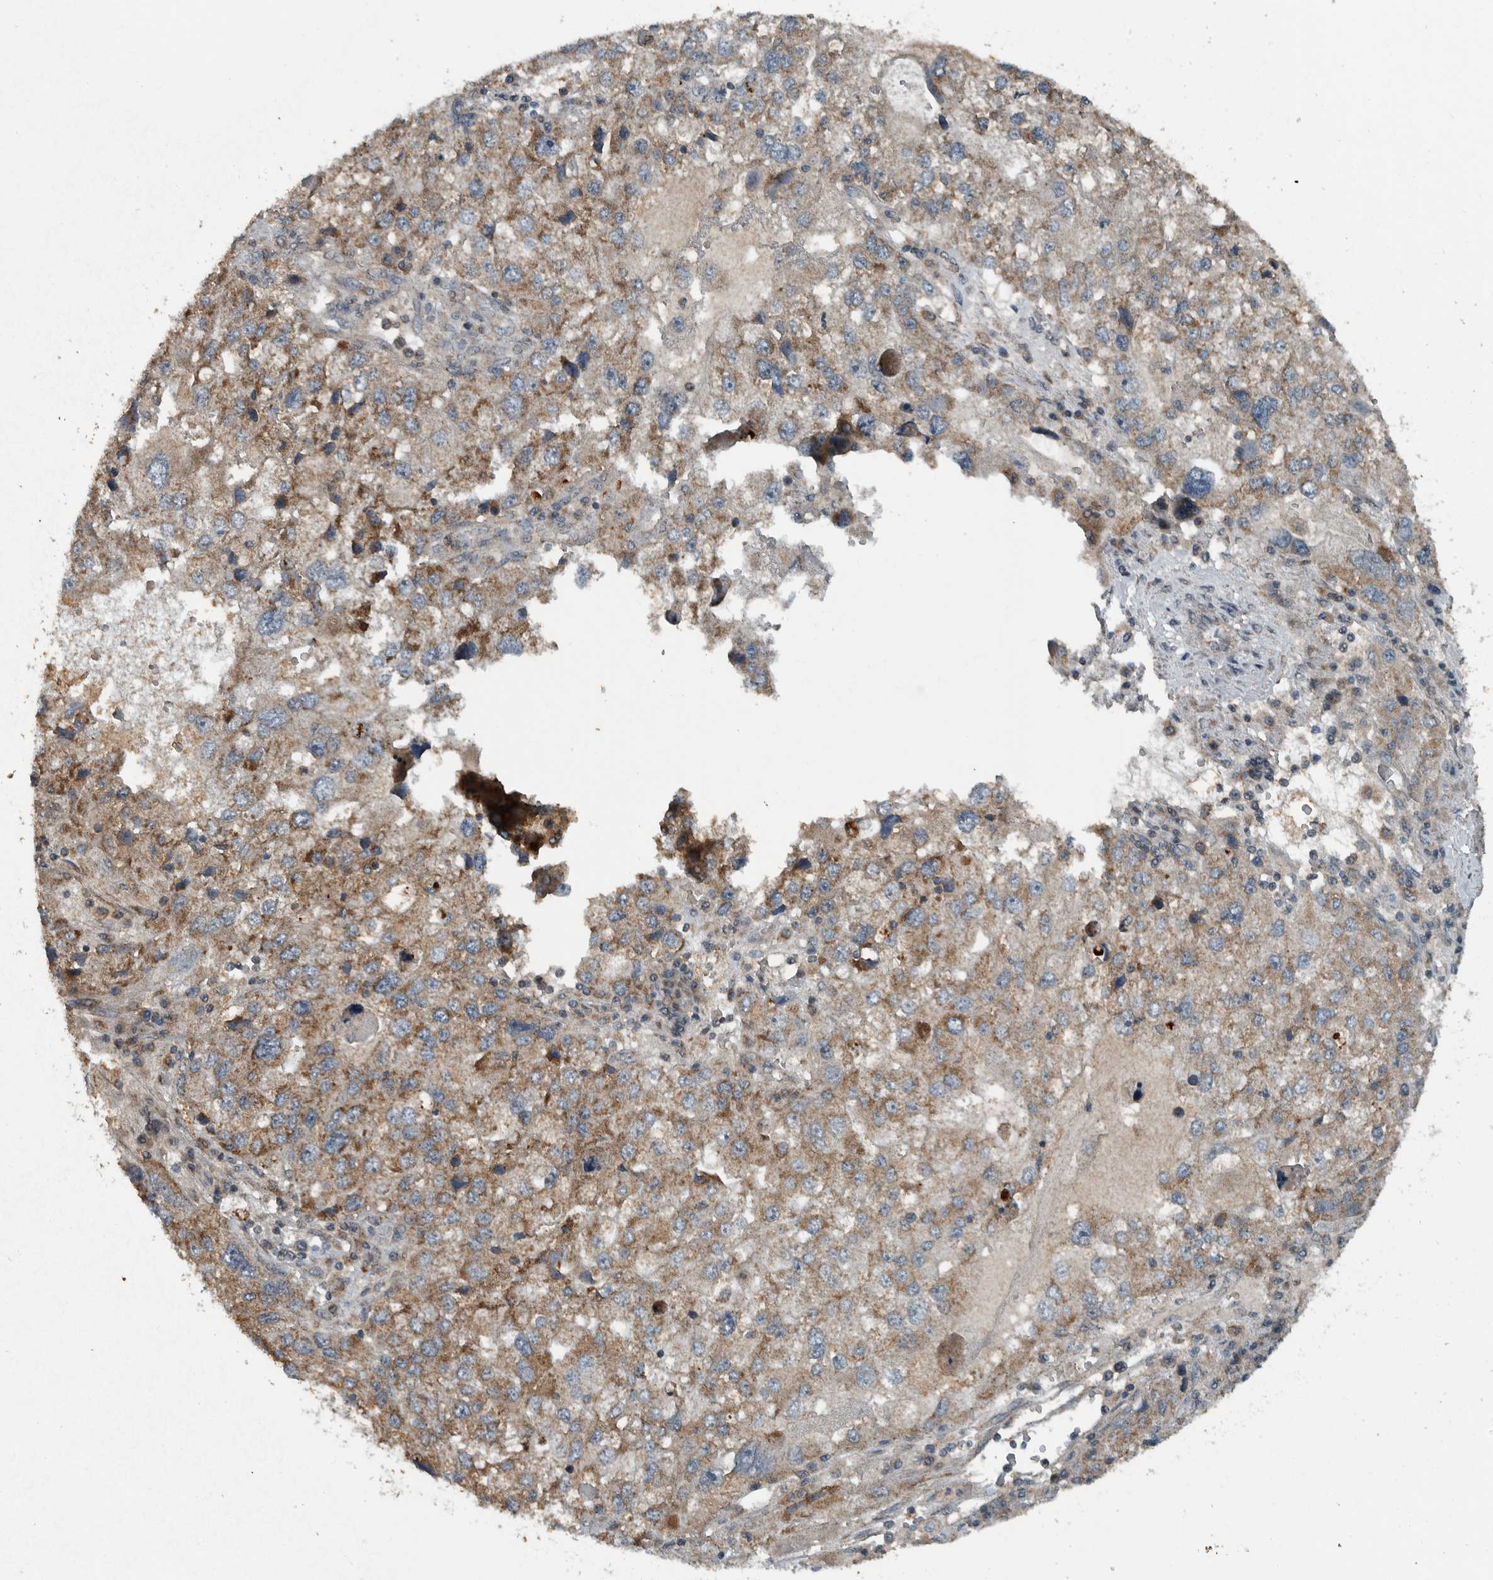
{"staining": {"intensity": "moderate", "quantity": ">75%", "location": "cytoplasmic/membranous"}, "tissue": "endometrial cancer", "cell_type": "Tumor cells", "image_type": "cancer", "snomed": [{"axis": "morphology", "description": "Adenocarcinoma, NOS"}, {"axis": "topography", "description": "Endometrium"}], "caption": "The histopathology image demonstrates a brown stain indicating the presence of a protein in the cytoplasmic/membranous of tumor cells in adenocarcinoma (endometrial). (brown staining indicates protein expression, while blue staining denotes nuclei).", "gene": "IL6ST", "patient": {"sex": "female", "age": 49}}